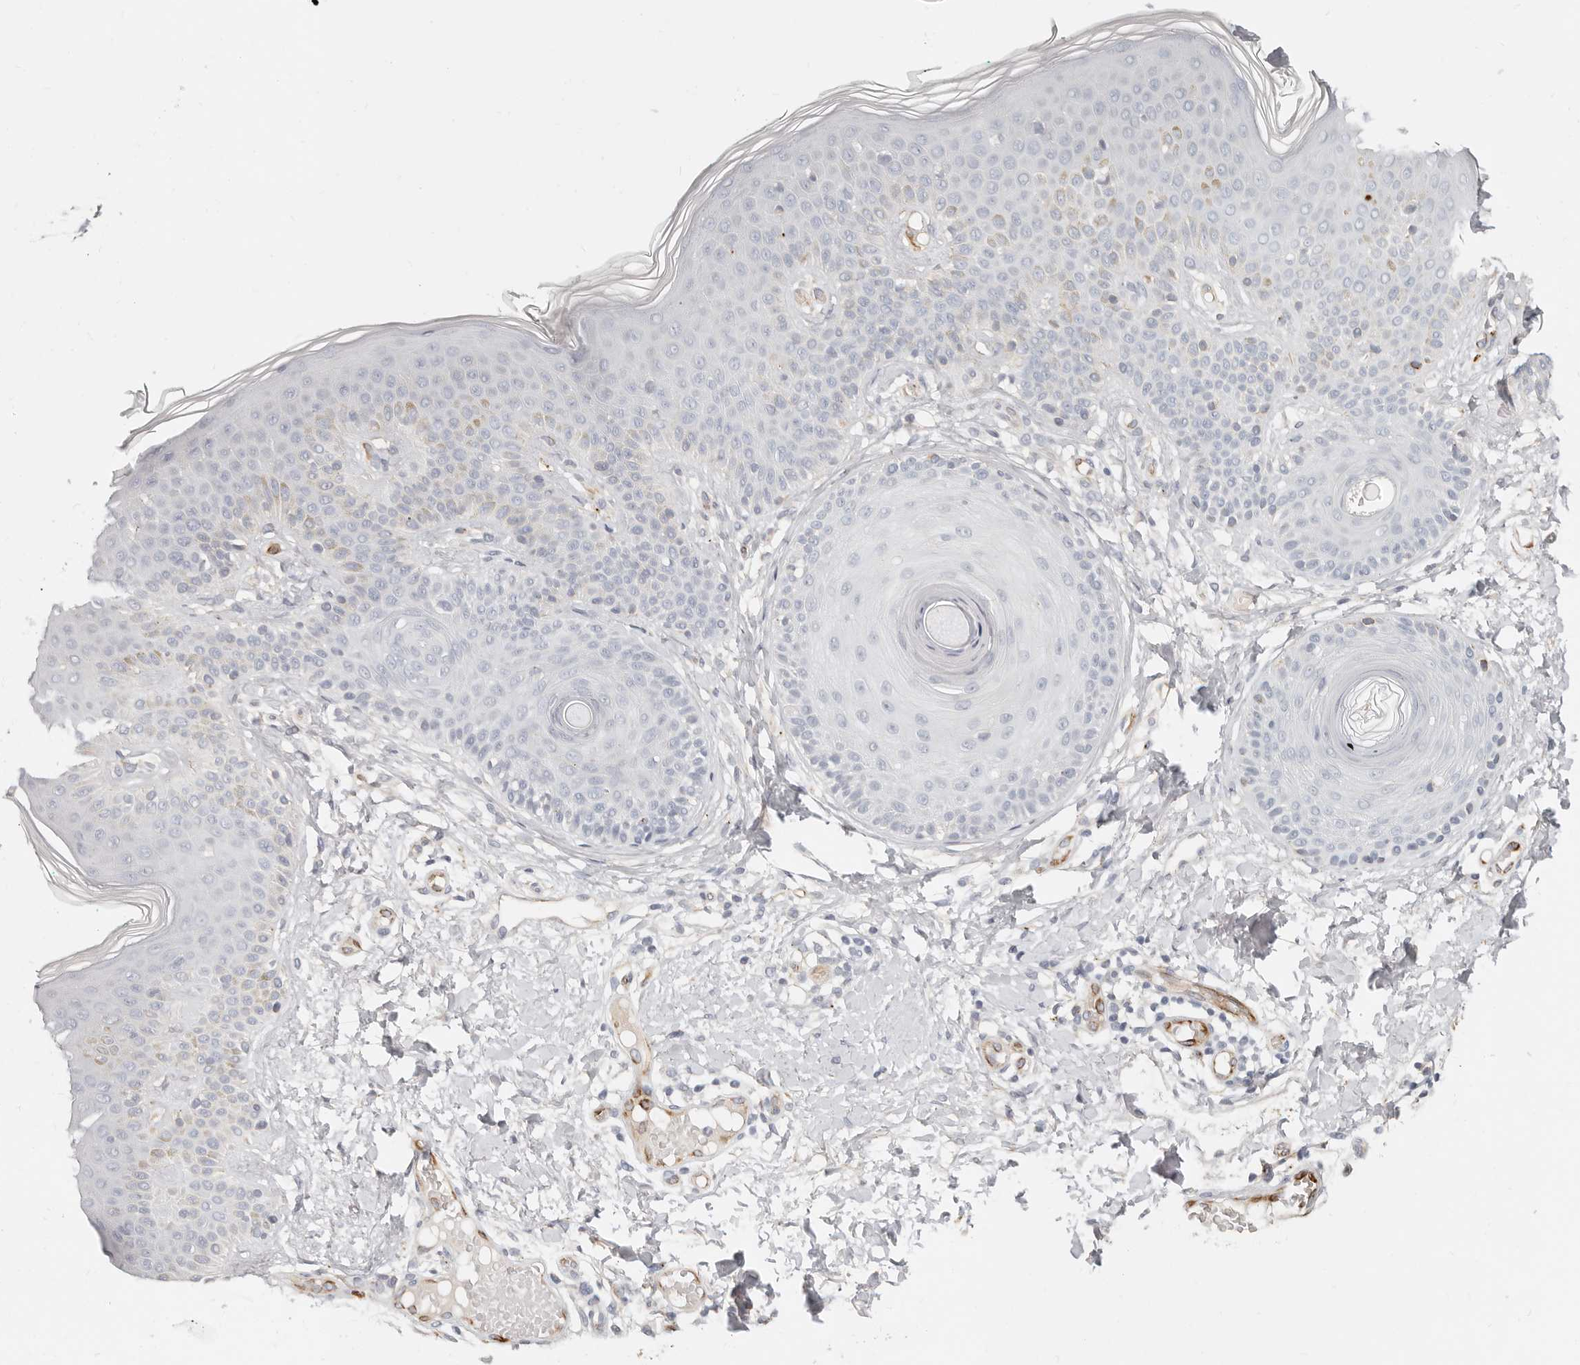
{"staining": {"intensity": "negative", "quantity": "none", "location": "none"}, "tissue": "skin", "cell_type": "Fibroblasts", "image_type": "normal", "snomed": [{"axis": "morphology", "description": "Normal tissue, NOS"}, {"axis": "topography", "description": "Skin"}], "caption": "Immunohistochemistry (IHC) photomicrograph of benign skin: skin stained with DAB (3,3'-diaminobenzidine) displays no significant protein staining in fibroblasts. (DAB (3,3'-diaminobenzidine) immunohistochemistry with hematoxylin counter stain).", "gene": "ZRANB1", "patient": {"sex": "male", "age": 37}}